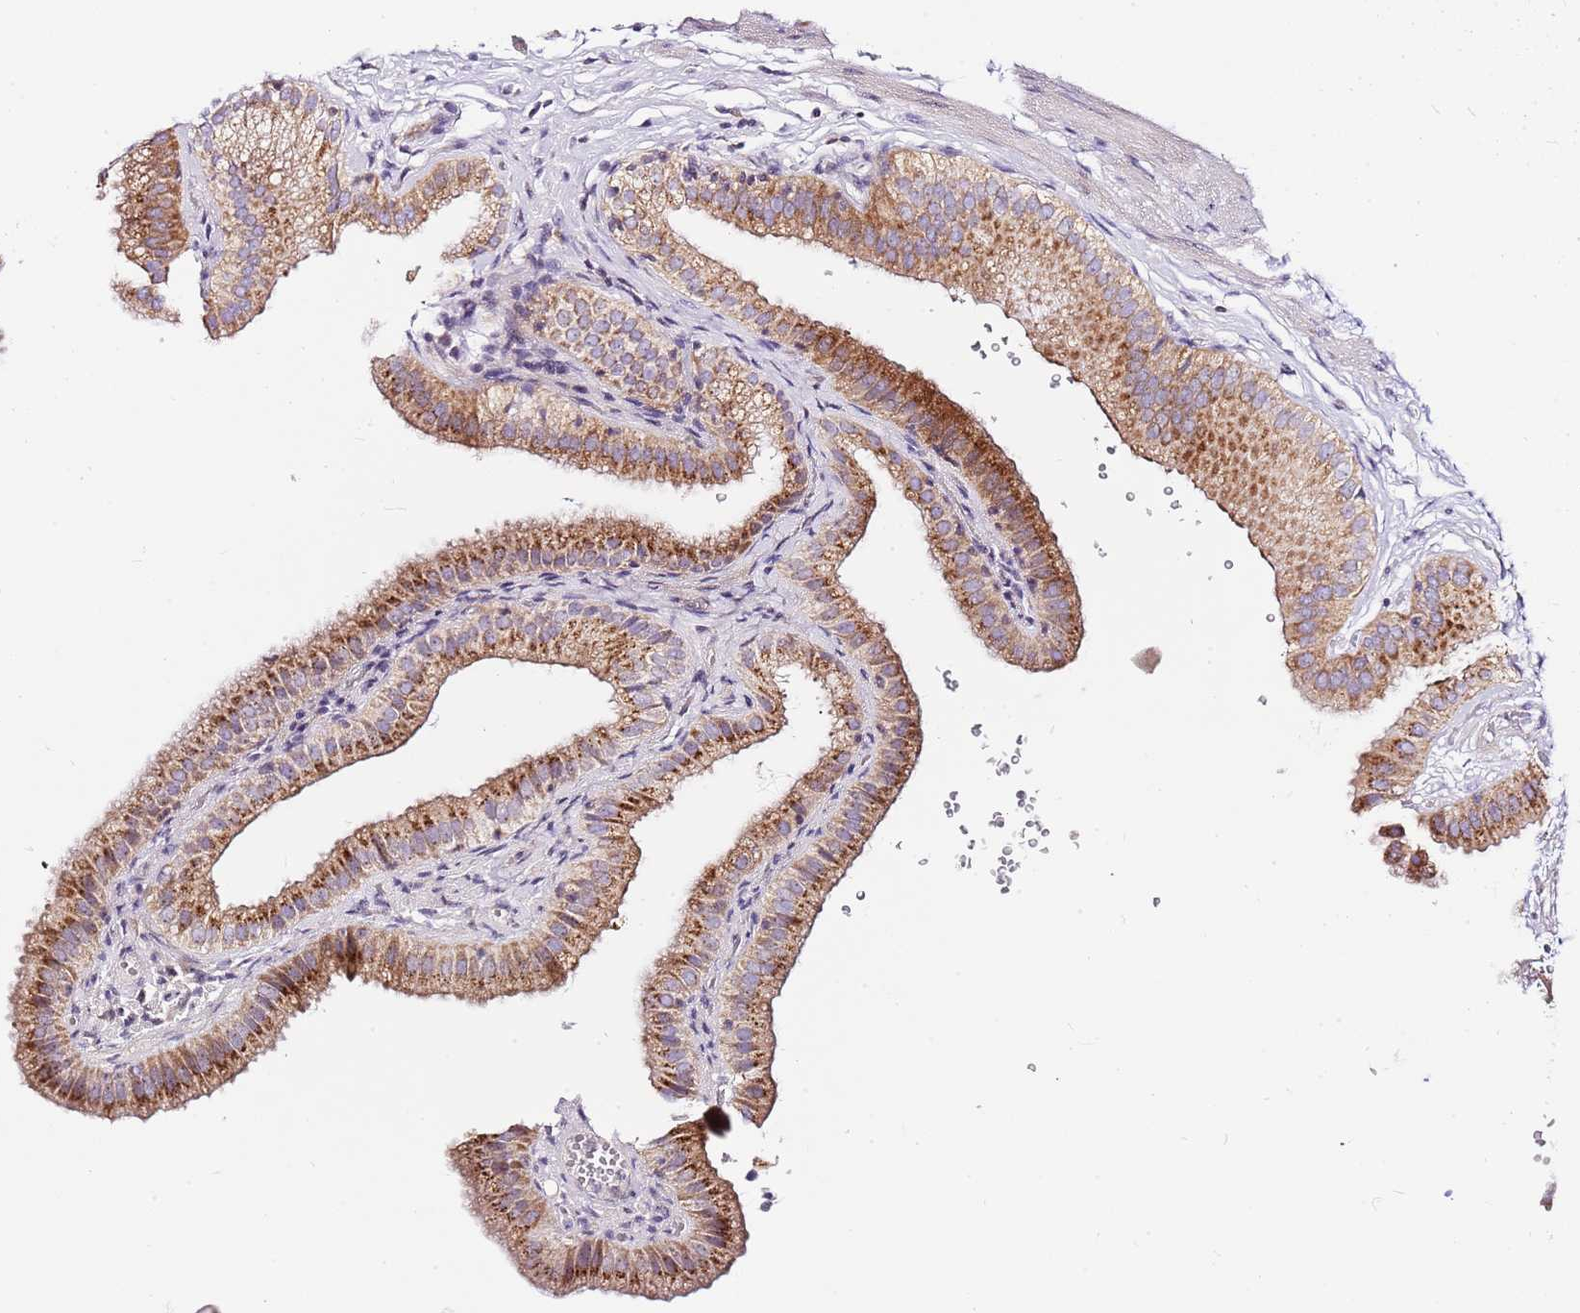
{"staining": {"intensity": "moderate", "quantity": ">75%", "location": "cytoplasmic/membranous"}, "tissue": "gallbladder", "cell_type": "Glandular cells", "image_type": "normal", "snomed": [{"axis": "morphology", "description": "Normal tissue, NOS"}, {"axis": "topography", "description": "Gallbladder"}], "caption": "High-power microscopy captured an immunohistochemistry micrograph of benign gallbladder, revealing moderate cytoplasmic/membranous staining in about >75% of glandular cells.", "gene": "DNAJA3", "patient": {"sex": "female", "age": 61}}